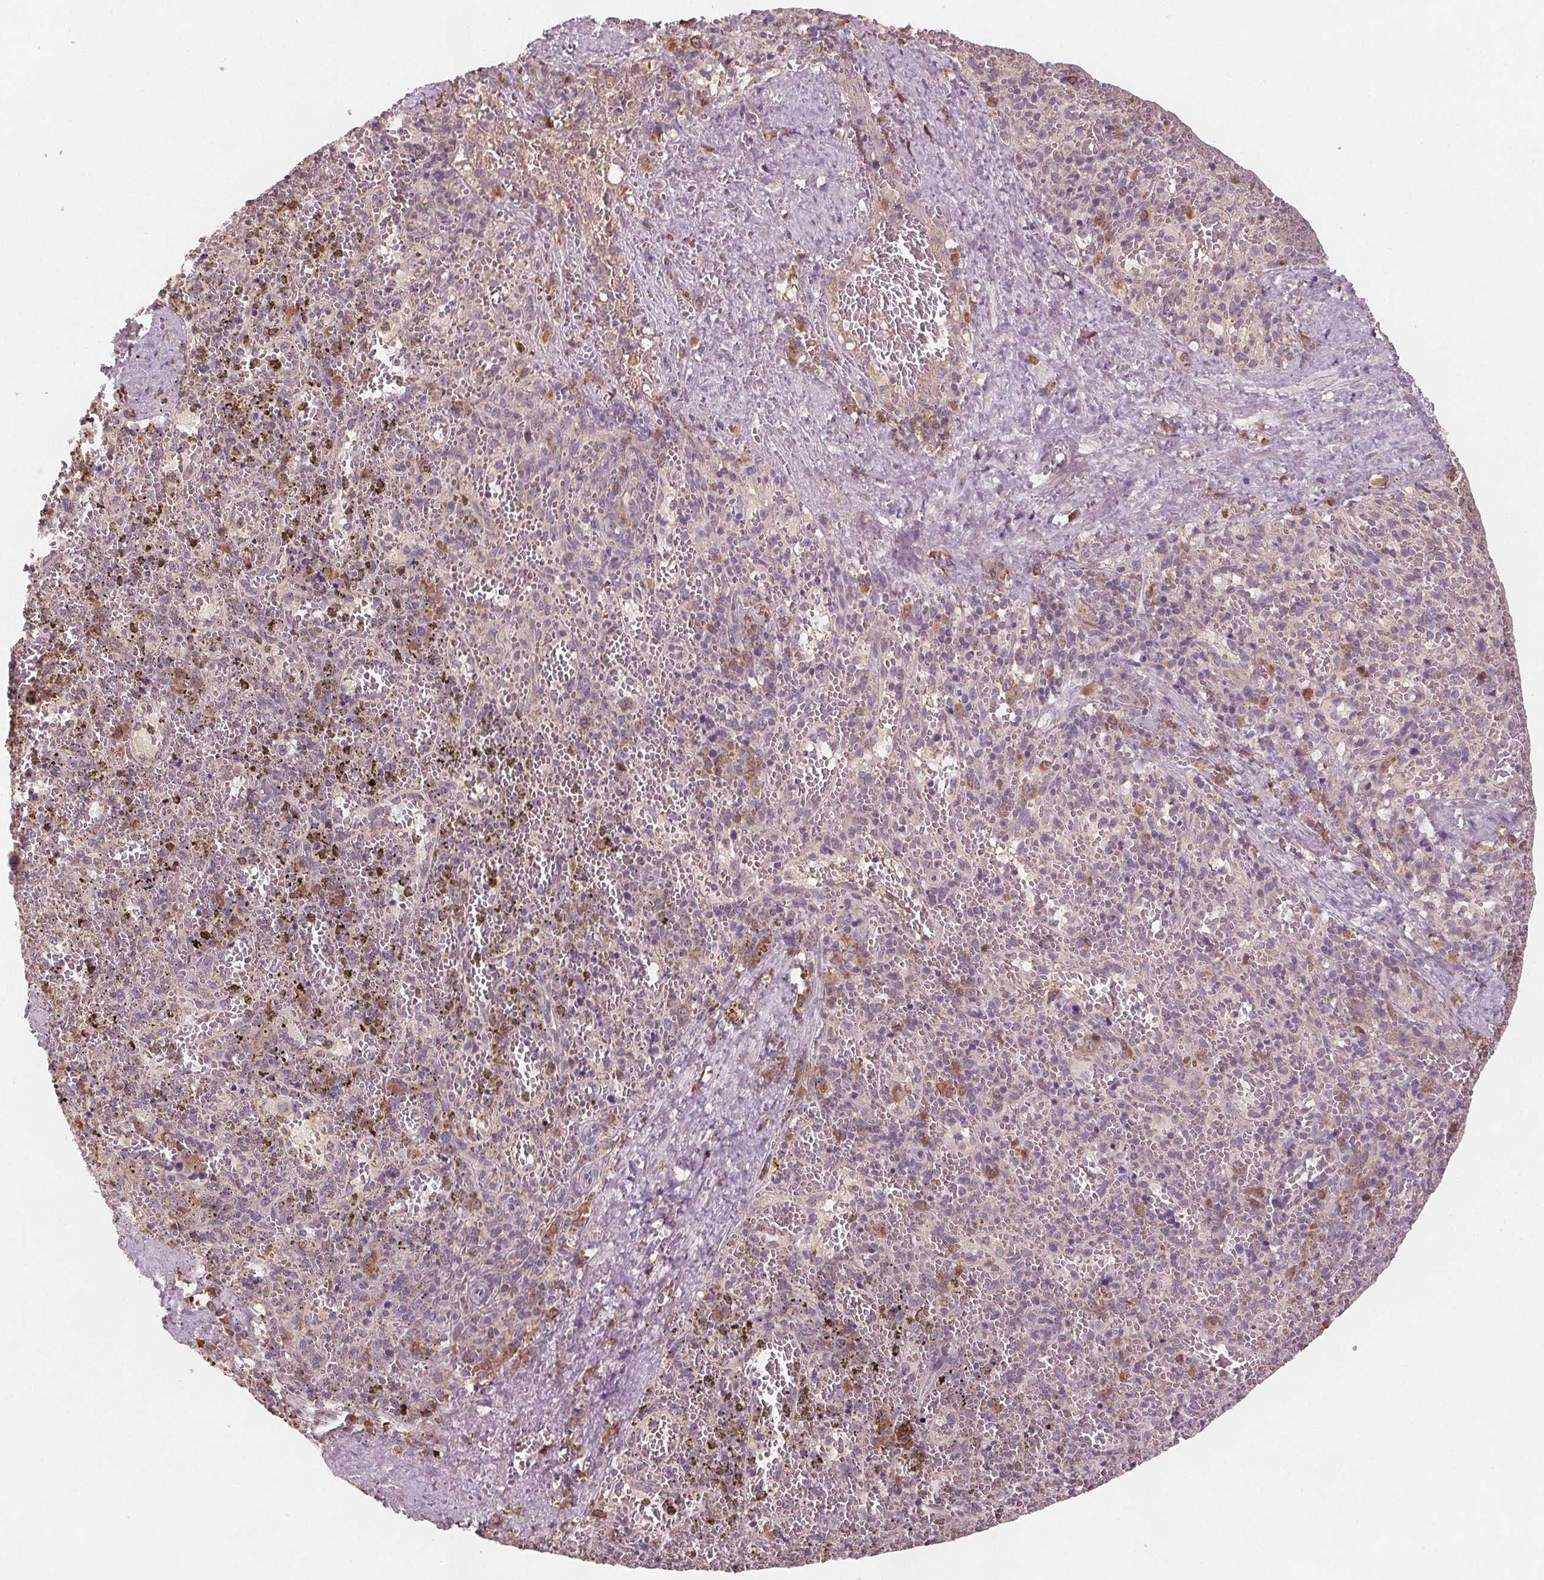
{"staining": {"intensity": "negative", "quantity": "none", "location": "none"}, "tissue": "spleen", "cell_type": "Cells in red pulp", "image_type": "normal", "snomed": [{"axis": "morphology", "description": "Normal tissue, NOS"}, {"axis": "topography", "description": "Spleen"}], "caption": "Spleen was stained to show a protein in brown. There is no significant positivity in cells in red pulp. Brightfield microscopy of IHC stained with DAB (3,3'-diaminobenzidine) (brown) and hematoxylin (blue), captured at high magnification.", "gene": "TMEM80", "patient": {"sex": "female", "age": 50}}